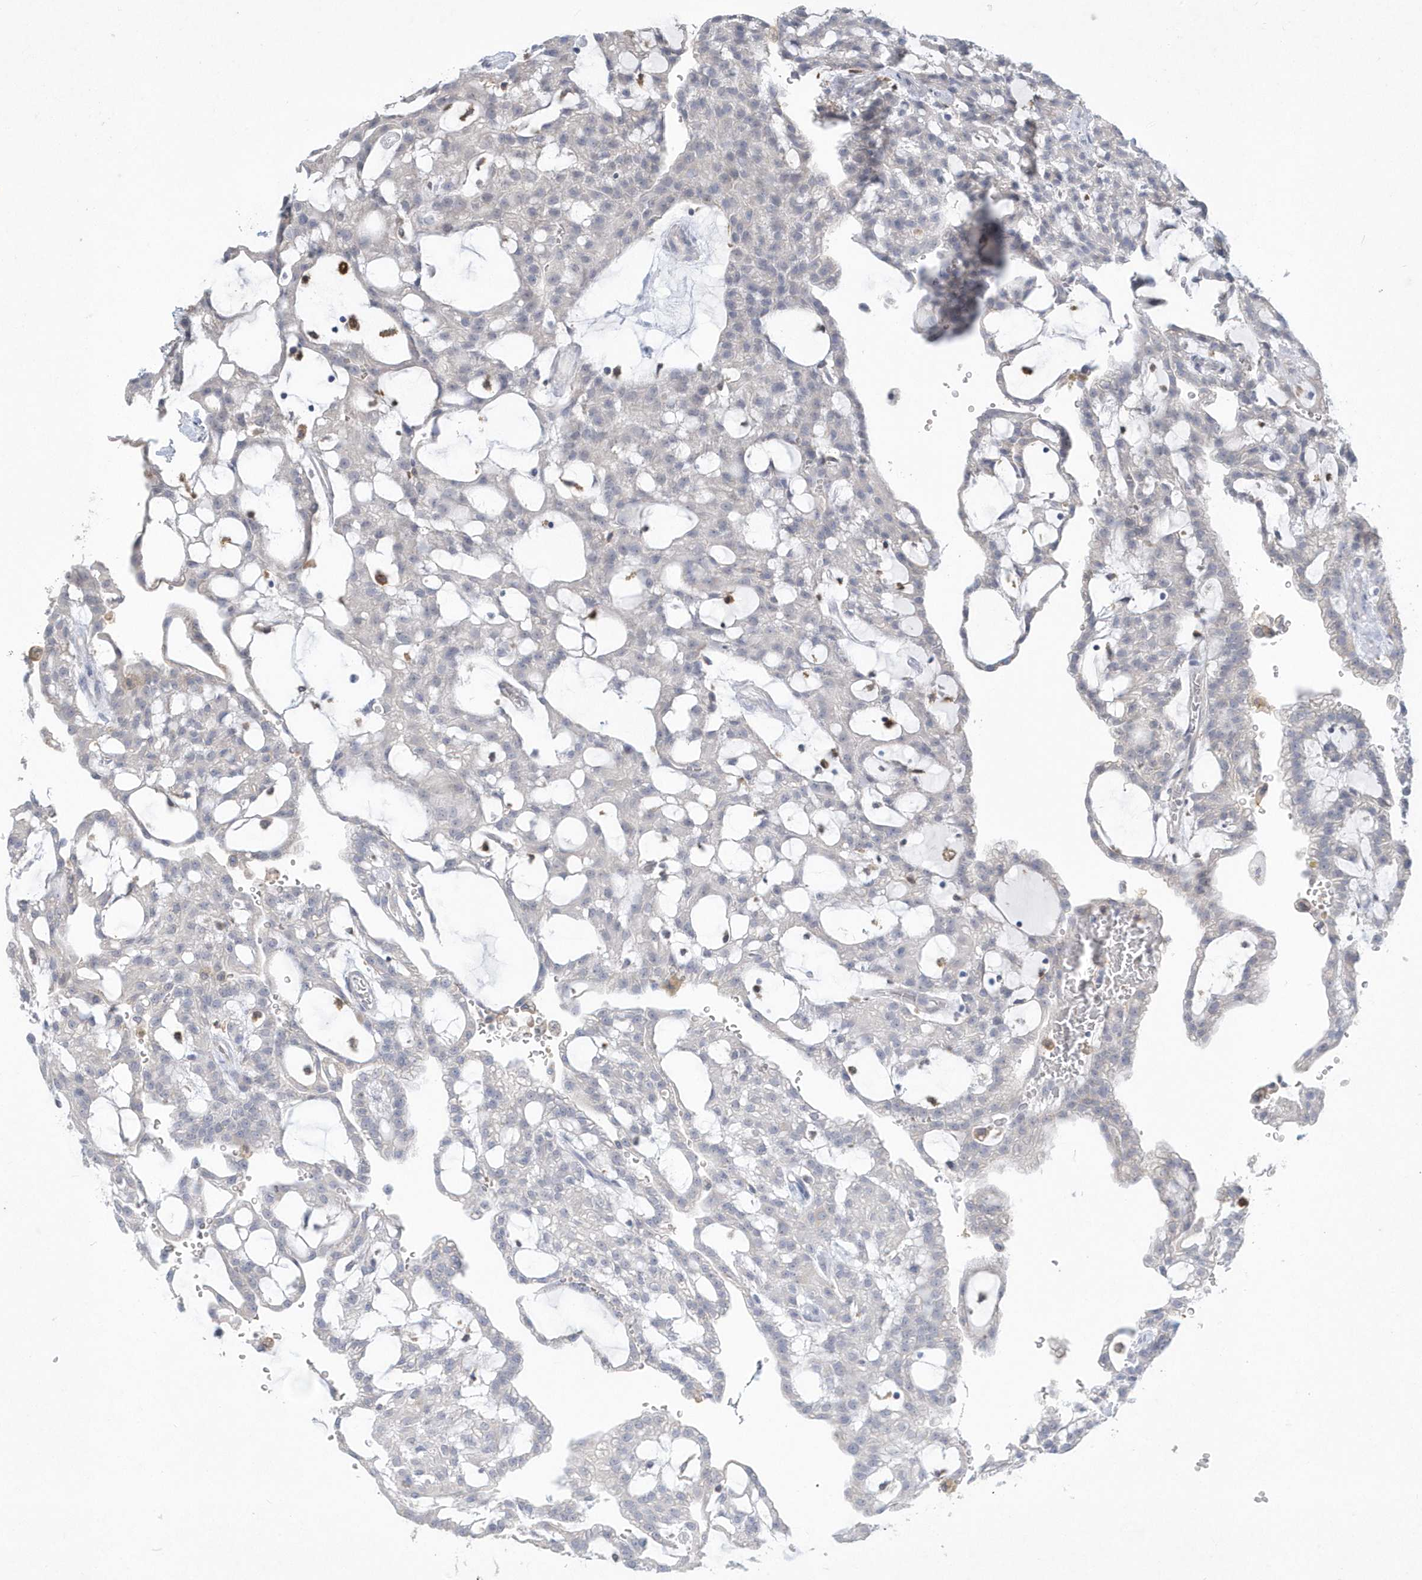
{"staining": {"intensity": "negative", "quantity": "none", "location": "none"}, "tissue": "renal cancer", "cell_type": "Tumor cells", "image_type": "cancer", "snomed": [{"axis": "morphology", "description": "Adenocarcinoma, NOS"}, {"axis": "topography", "description": "Kidney"}], "caption": "An image of human adenocarcinoma (renal) is negative for staining in tumor cells. (DAB immunohistochemistry visualized using brightfield microscopy, high magnification).", "gene": "TSPEAR", "patient": {"sex": "male", "age": 63}}